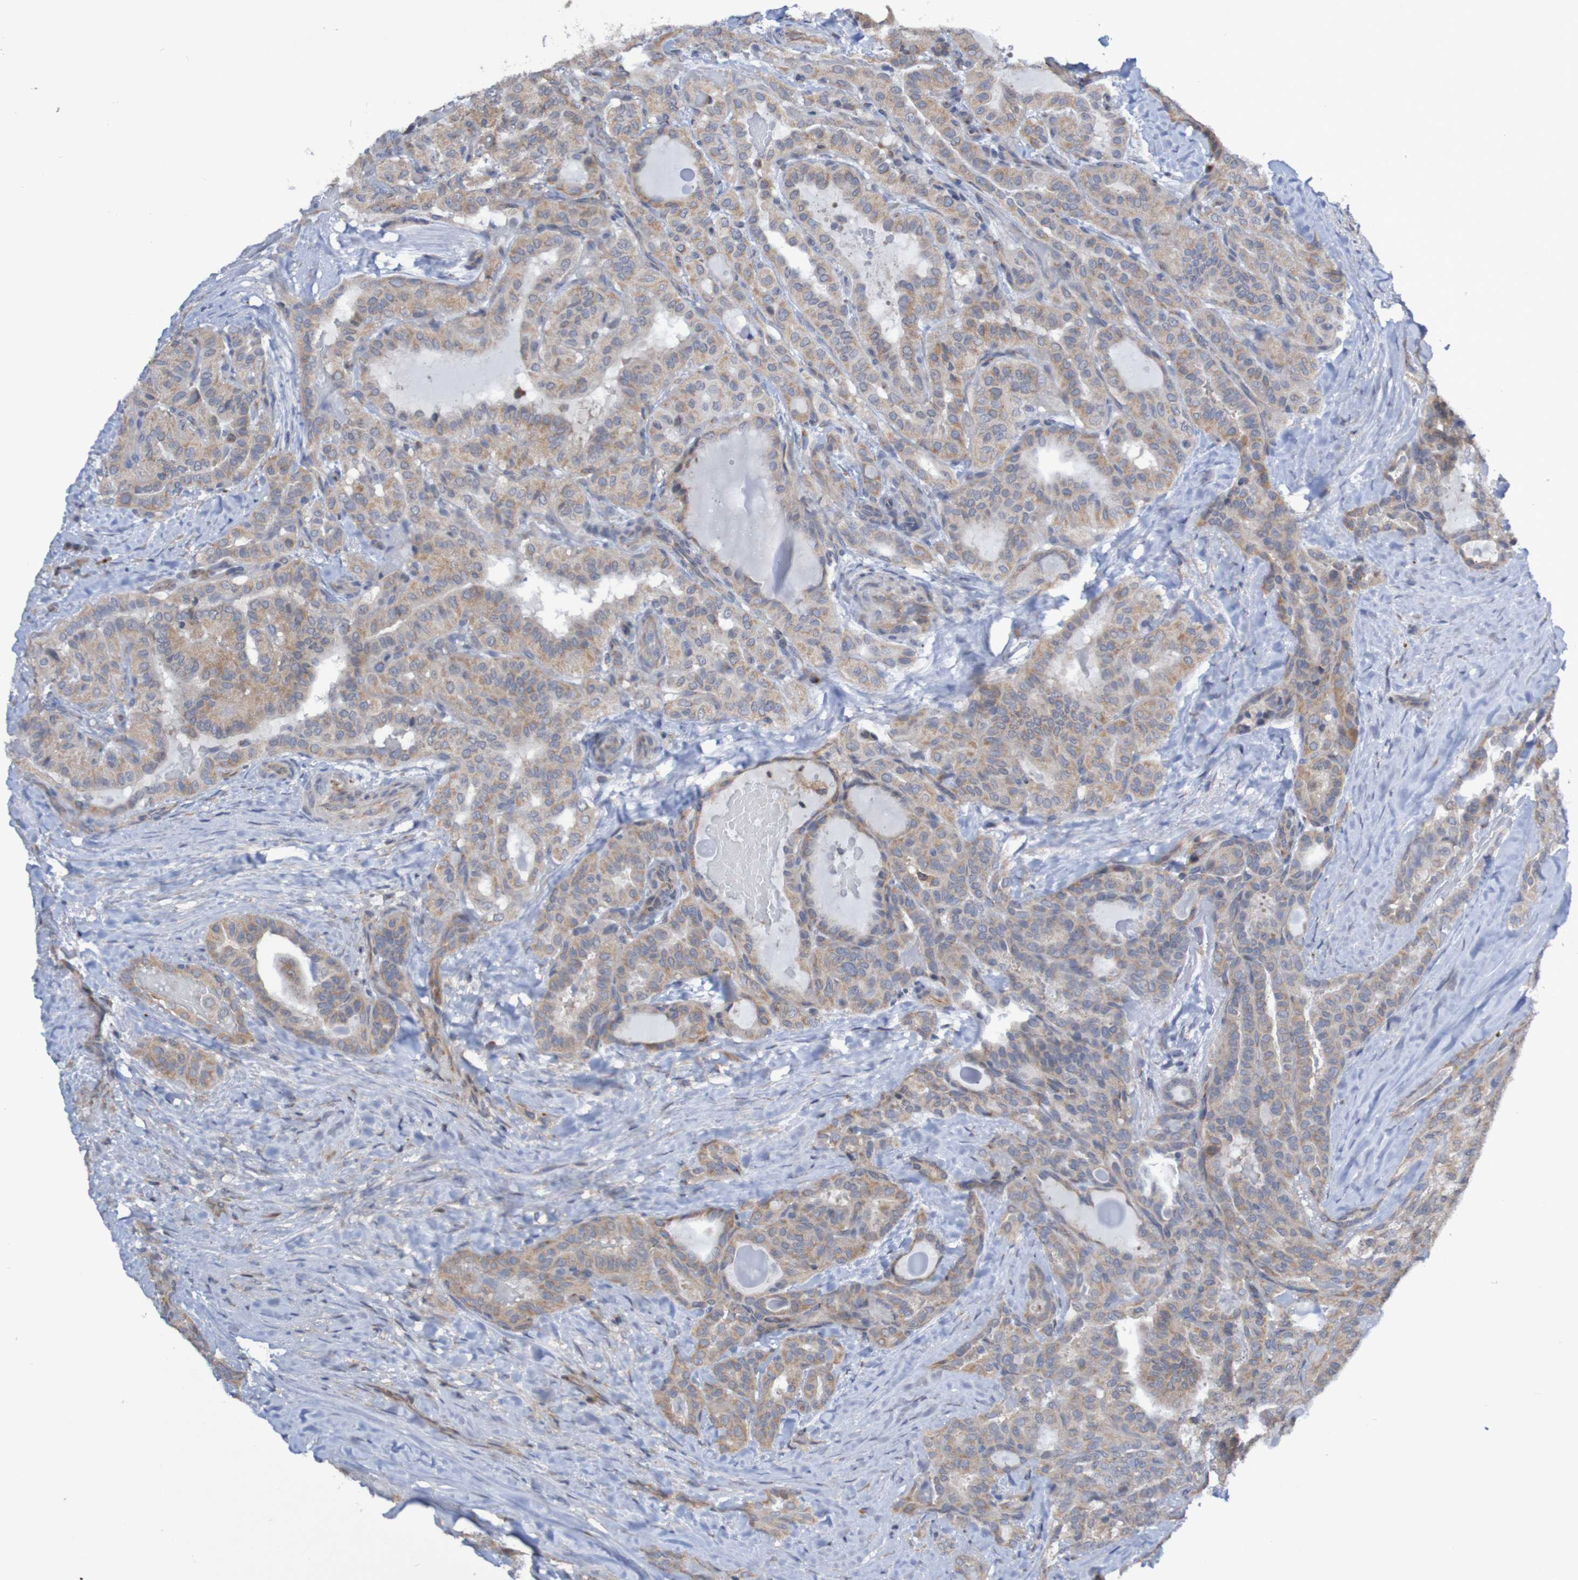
{"staining": {"intensity": "weak", "quantity": ">75%", "location": "cytoplasmic/membranous"}, "tissue": "thyroid cancer", "cell_type": "Tumor cells", "image_type": "cancer", "snomed": [{"axis": "morphology", "description": "Papillary adenocarcinoma, NOS"}, {"axis": "topography", "description": "Thyroid gland"}], "caption": "IHC of thyroid cancer demonstrates low levels of weak cytoplasmic/membranous staining in about >75% of tumor cells.", "gene": "LMBRD2", "patient": {"sex": "male", "age": 77}}